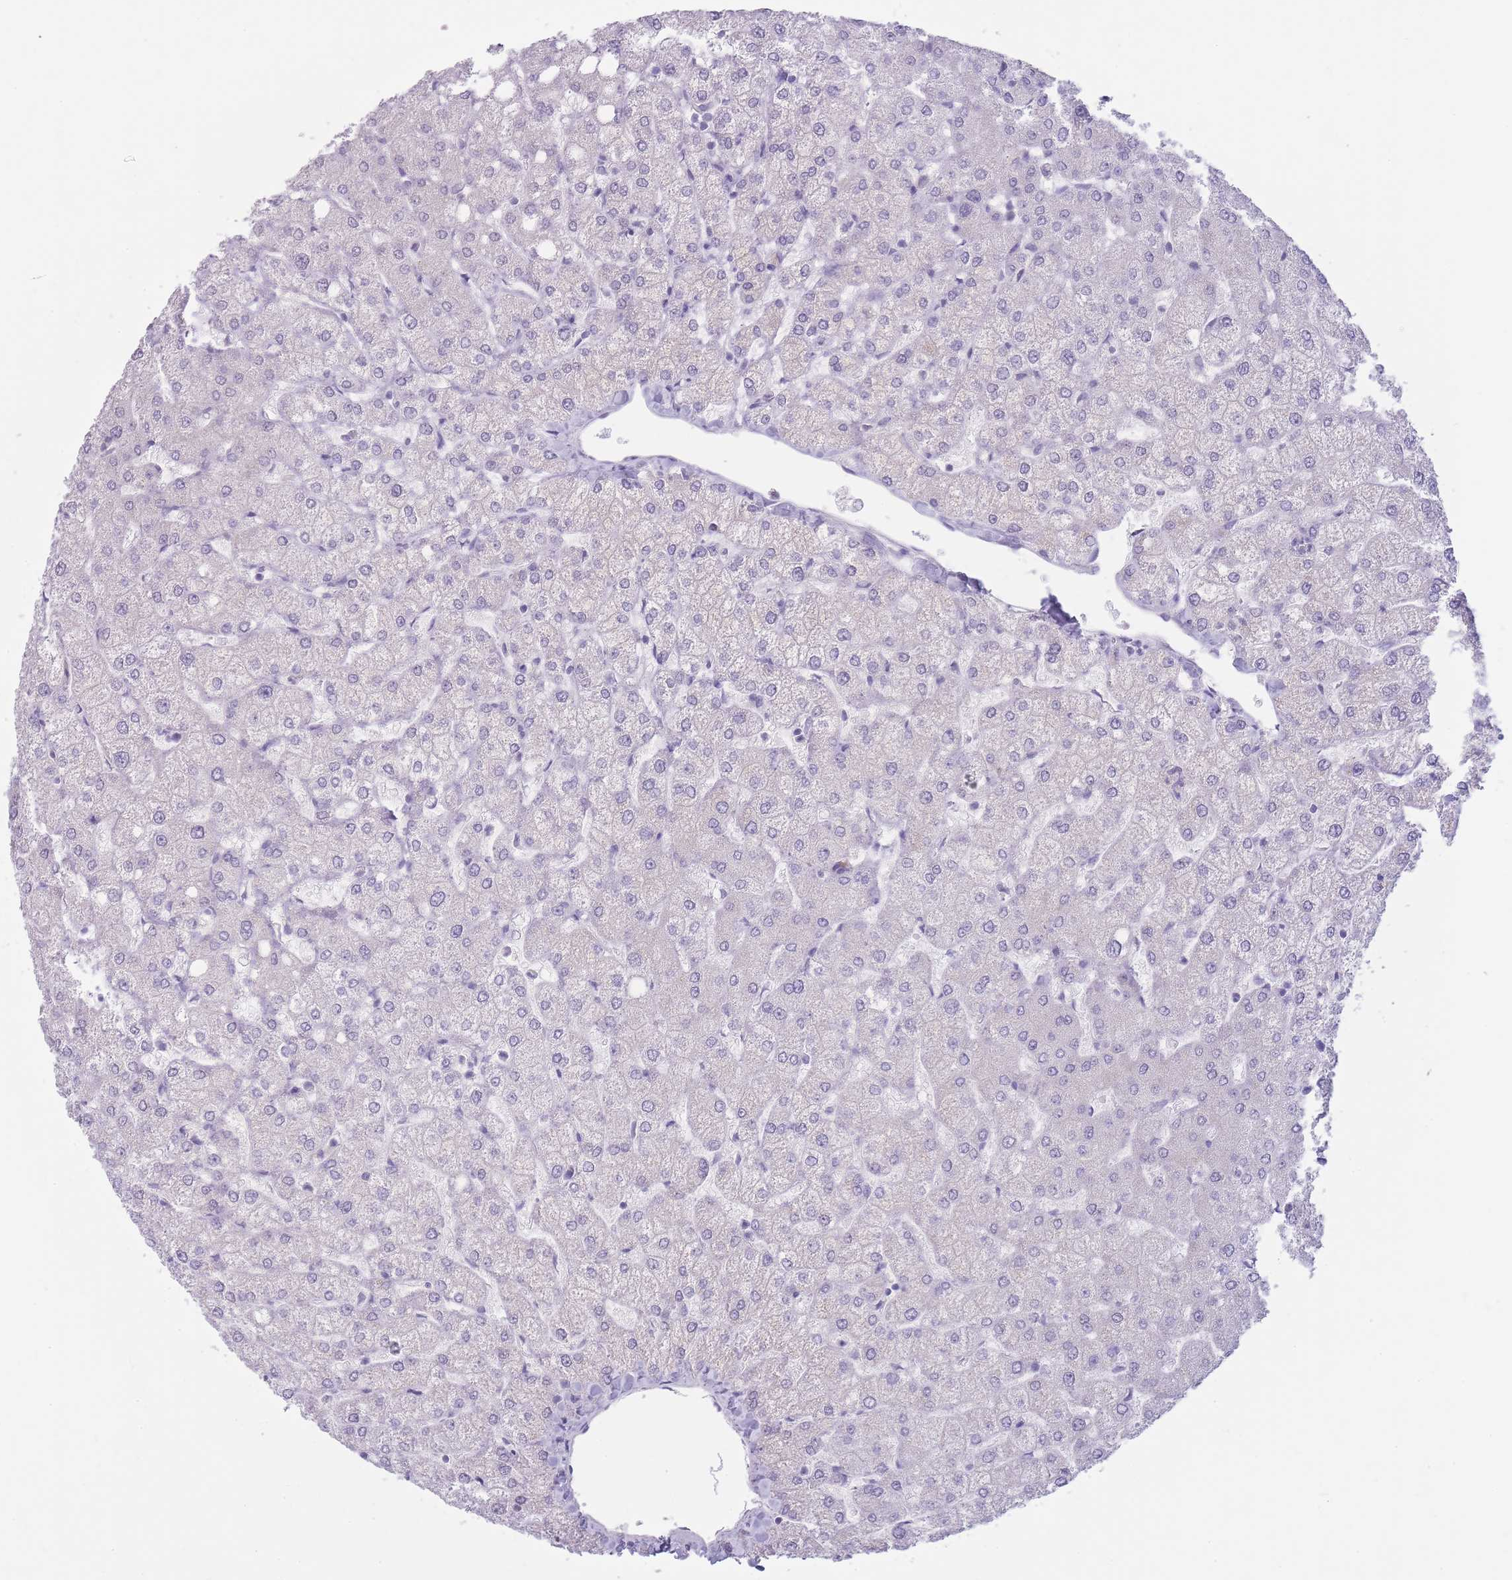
{"staining": {"intensity": "negative", "quantity": "none", "location": "none"}, "tissue": "liver", "cell_type": "Cholangiocytes", "image_type": "normal", "snomed": [{"axis": "morphology", "description": "Normal tissue, NOS"}, {"axis": "topography", "description": "Liver"}], "caption": "Unremarkable liver was stained to show a protein in brown. There is no significant expression in cholangiocytes.", "gene": "DCANP1", "patient": {"sex": "female", "age": 54}}